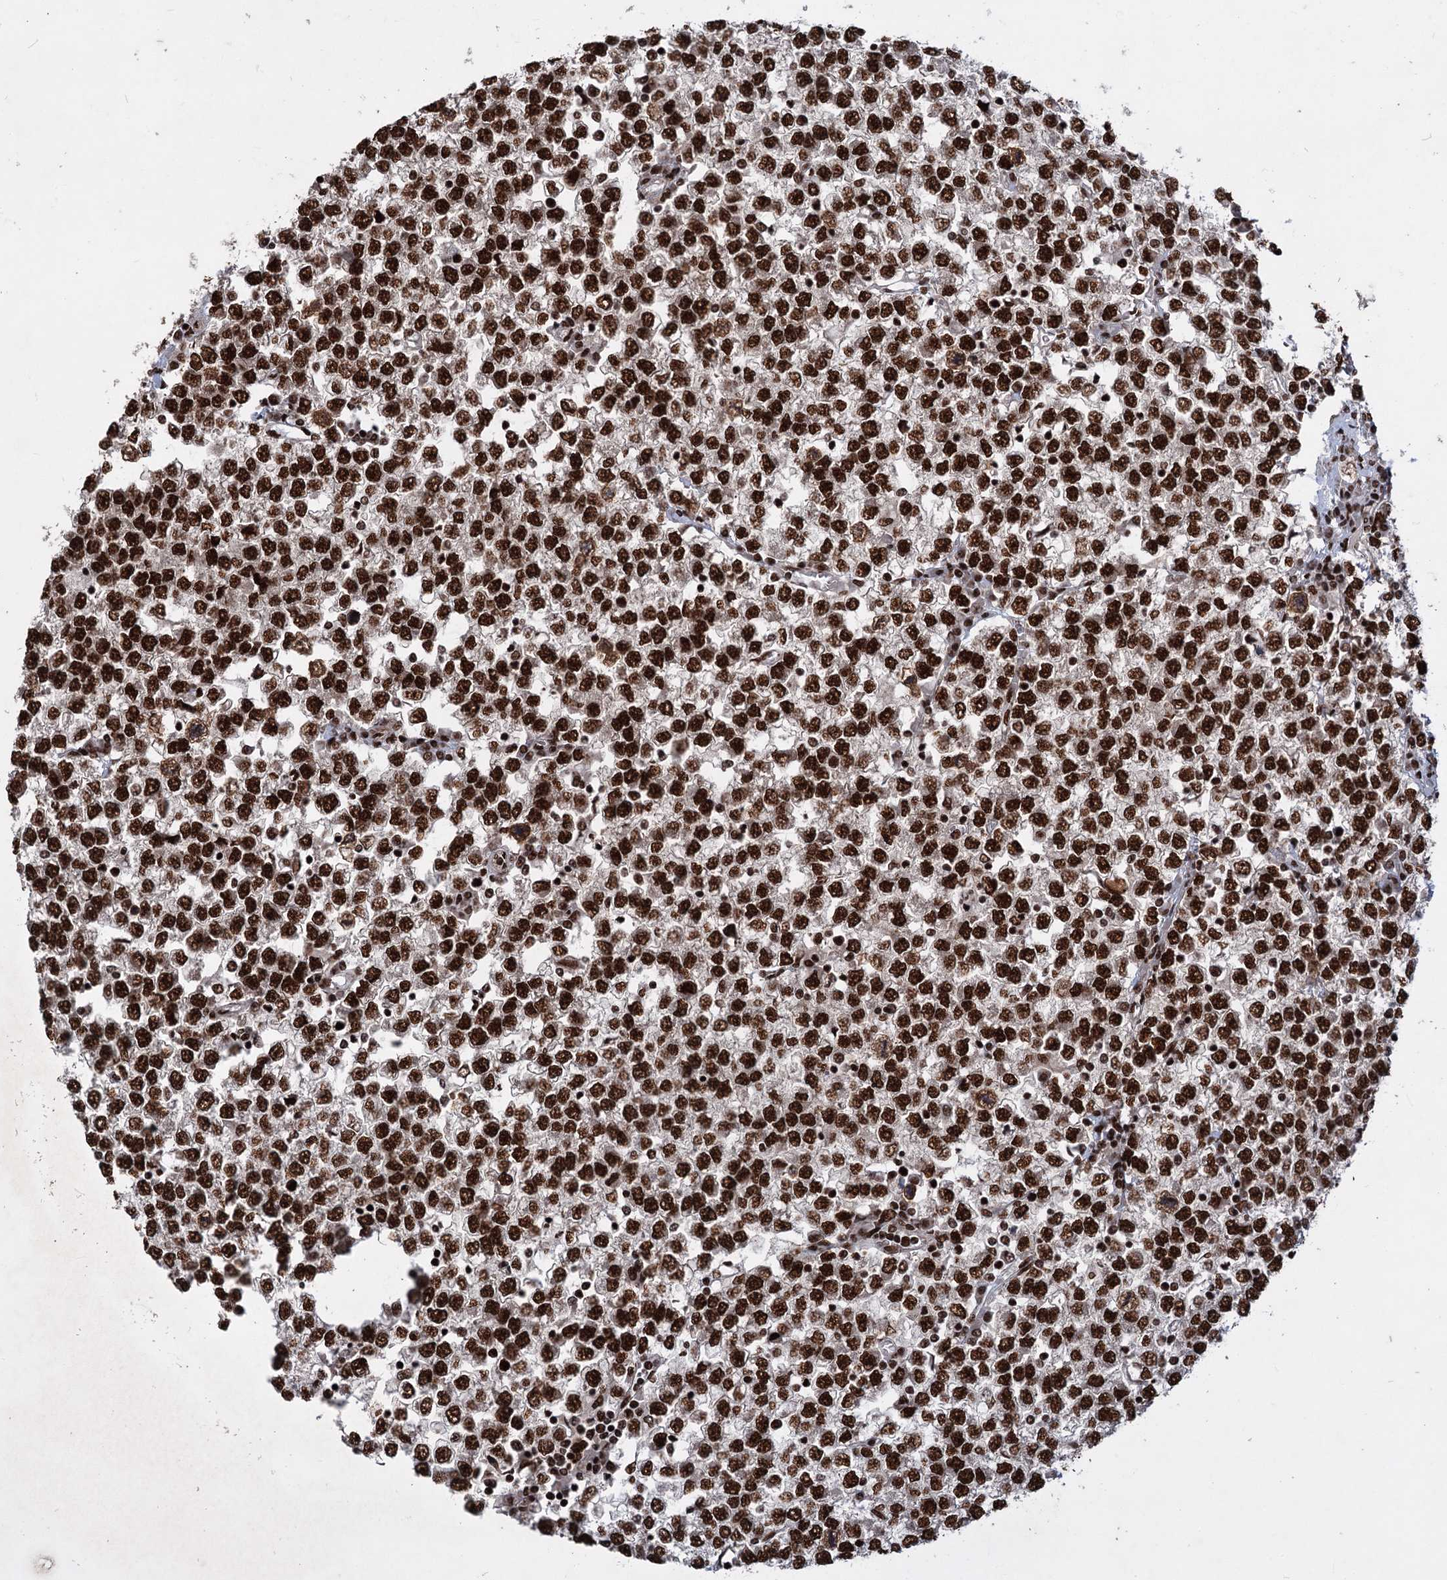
{"staining": {"intensity": "strong", "quantity": ">75%", "location": "nuclear"}, "tissue": "testis cancer", "cell_type": "Tumor cells", "image_type": "cancer", "snomed": [{"axis": "morphology", "description": "Seminoma, NOS"}, {"axis": "topography", "description": "Testis"}], "caption": "A micrograph of testis cancer stained for a protein shows strong nuclear brown staining in tumor cells. (IHC, brightfield microscopy, high magnification).", "gene": "MAML1", "patient": {"sex": "male", "age": 65}}